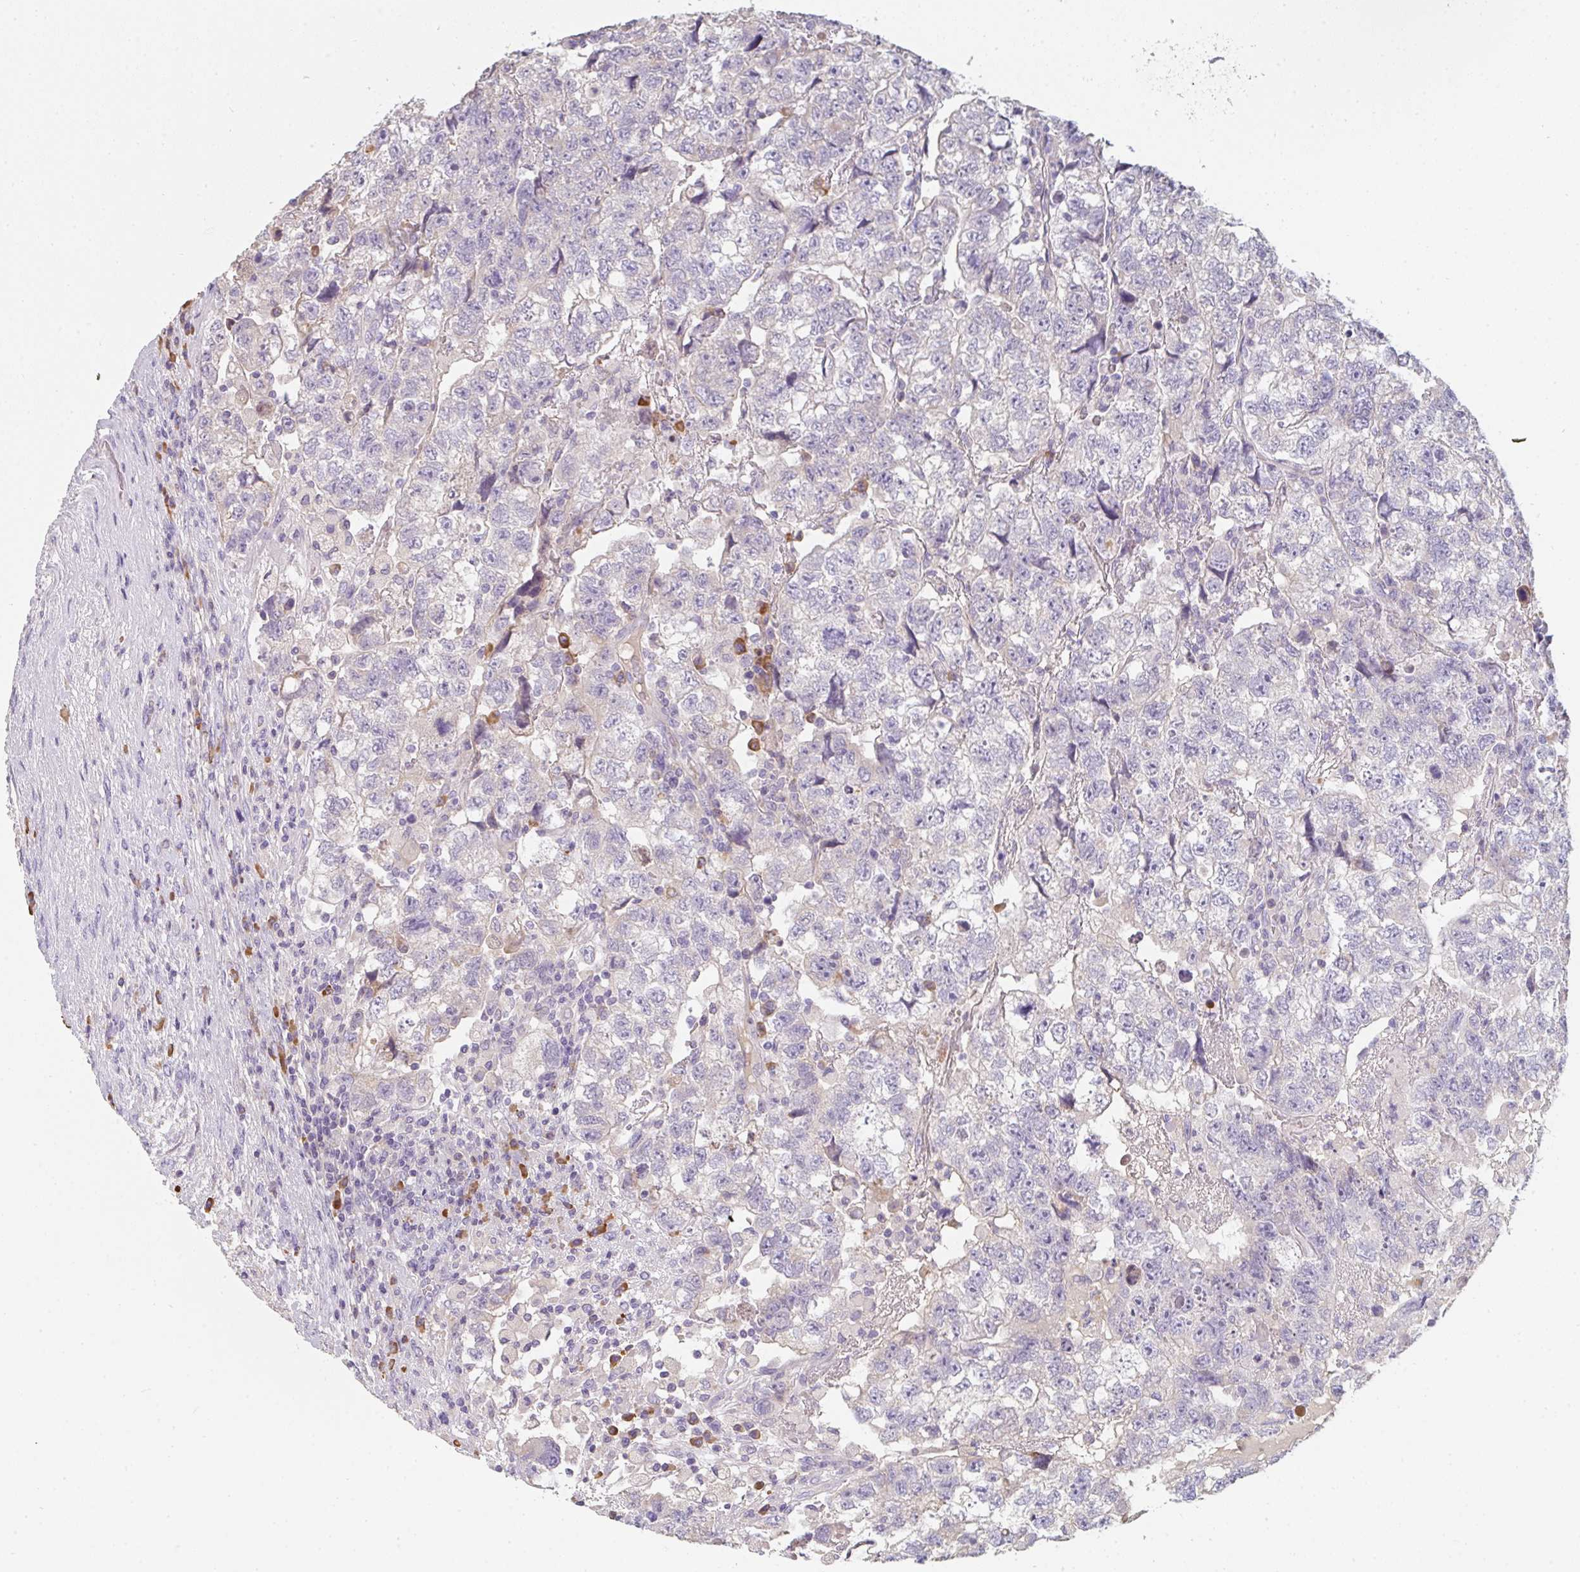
{"staining": {"intensity": "negative", "quantity": "none", "location": "none"}, "tissue": "testis cancer", "cell_type": "Tumor cells", "image_type": "cancer", "snomed": [{"axis": "morphology", "description": "Normal tissue, NOS"}, {"axis": "morphology", "description": "Carcinoma, Embryonal, NOS"}, {"axis": "topography", "description": "Testis"}], "caption": "Image shows no significant protein expression in tumor cells of embryonal carcinoma (testis).", "gene": "ZNF215", "patient": {"sex": "male", "age": 36}}